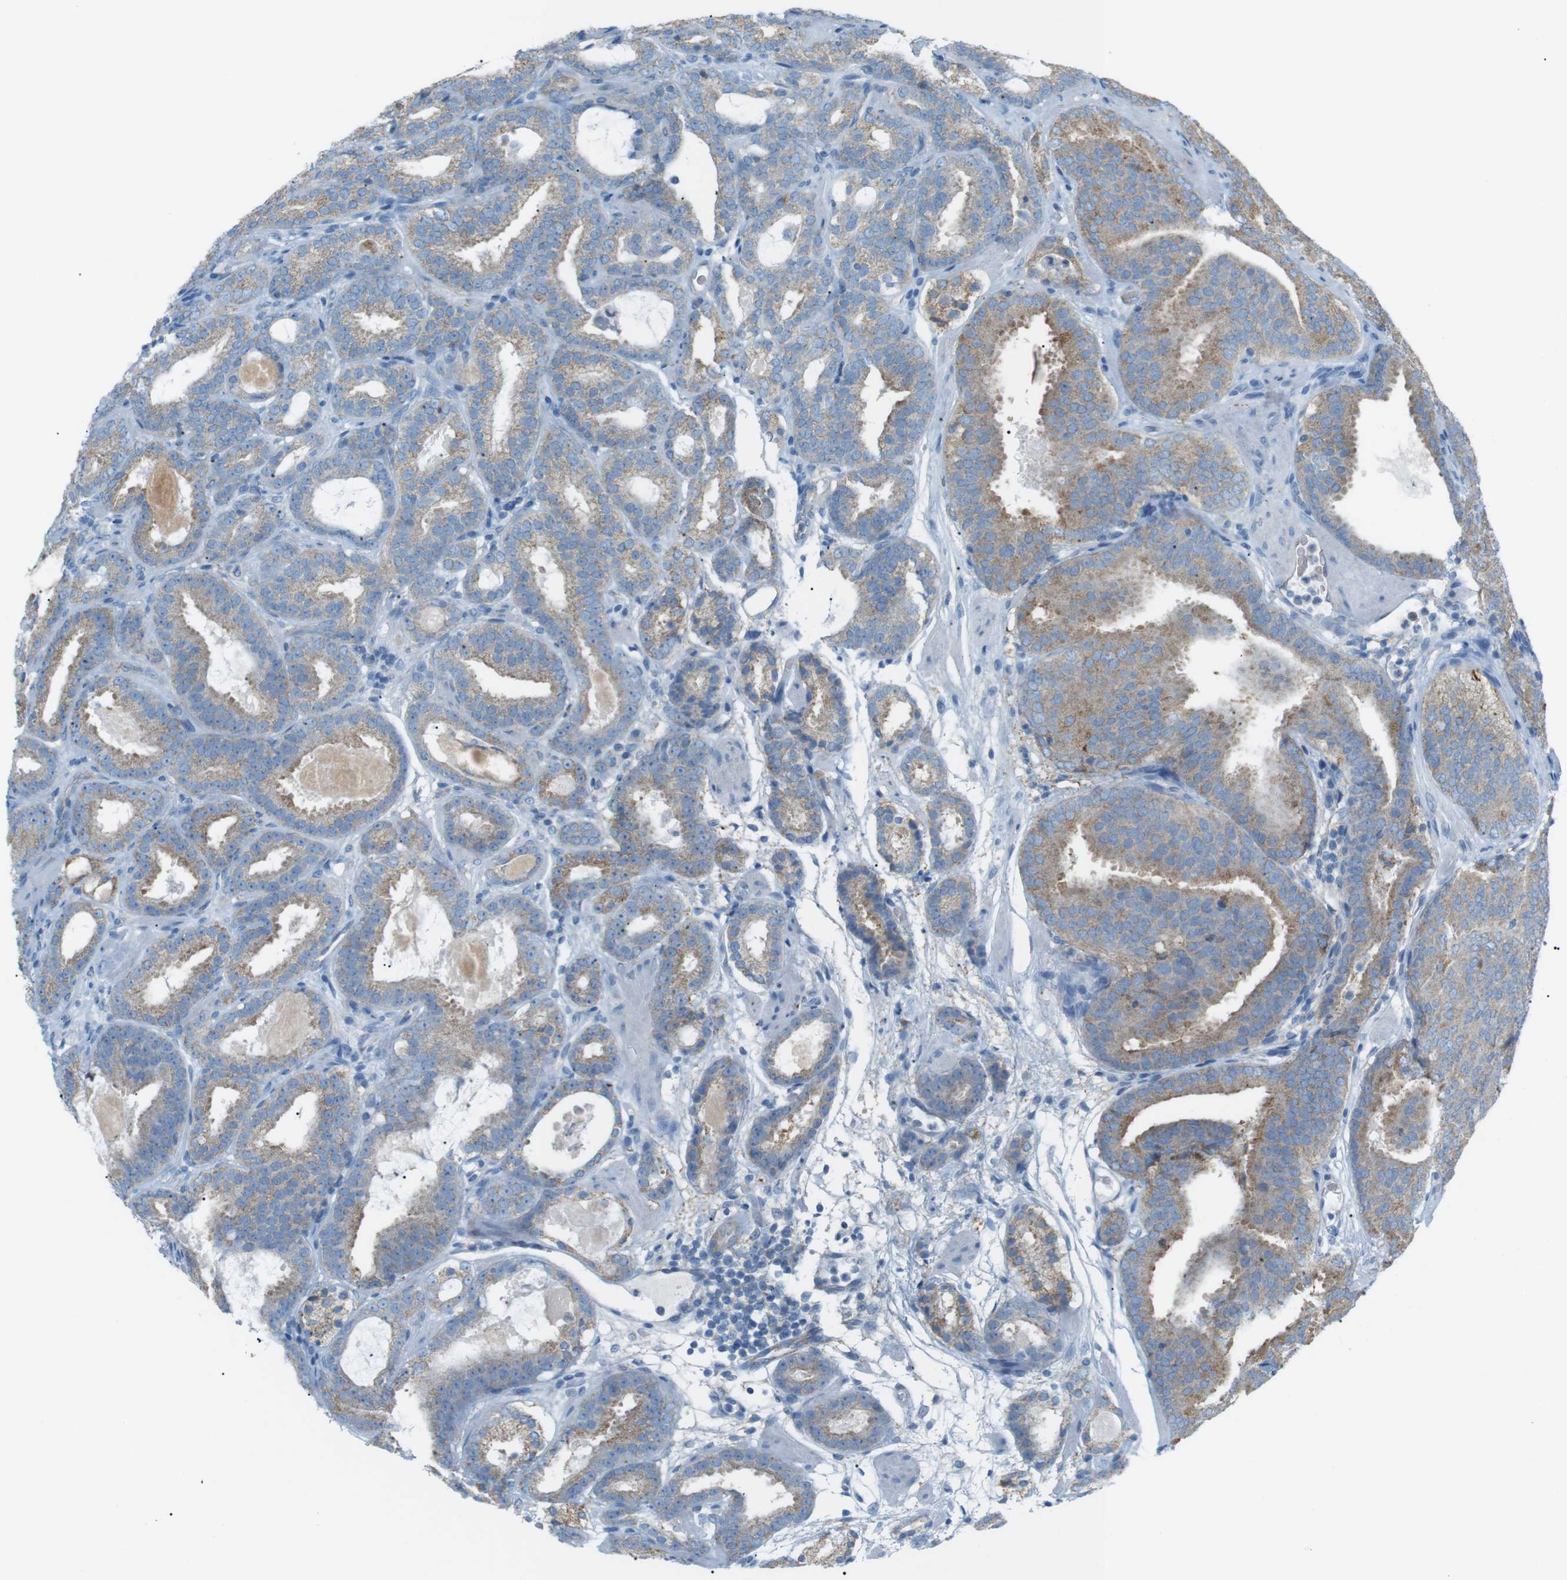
{"staining": {"intensity": "weak", "quantity": ">75%", "location": "cytoplasmic/membranous"}, "tissue": "prostate cancer", "cell_type": "Tumor cells", "image_type": "cancer", "snomed": [{"axis": "morphology", "description": "Adenocarcinoma, Low grade"}, {"axis": "topography", "description": "Prostate"}], "caption": "A brown stain shows weak cytoplasmic/membranous staining of a protein in low-grade adenocarcinoma (prostate) tumor cells.", "gene": "VAMP1", "patient": {"sex": "male", "age": 69}}